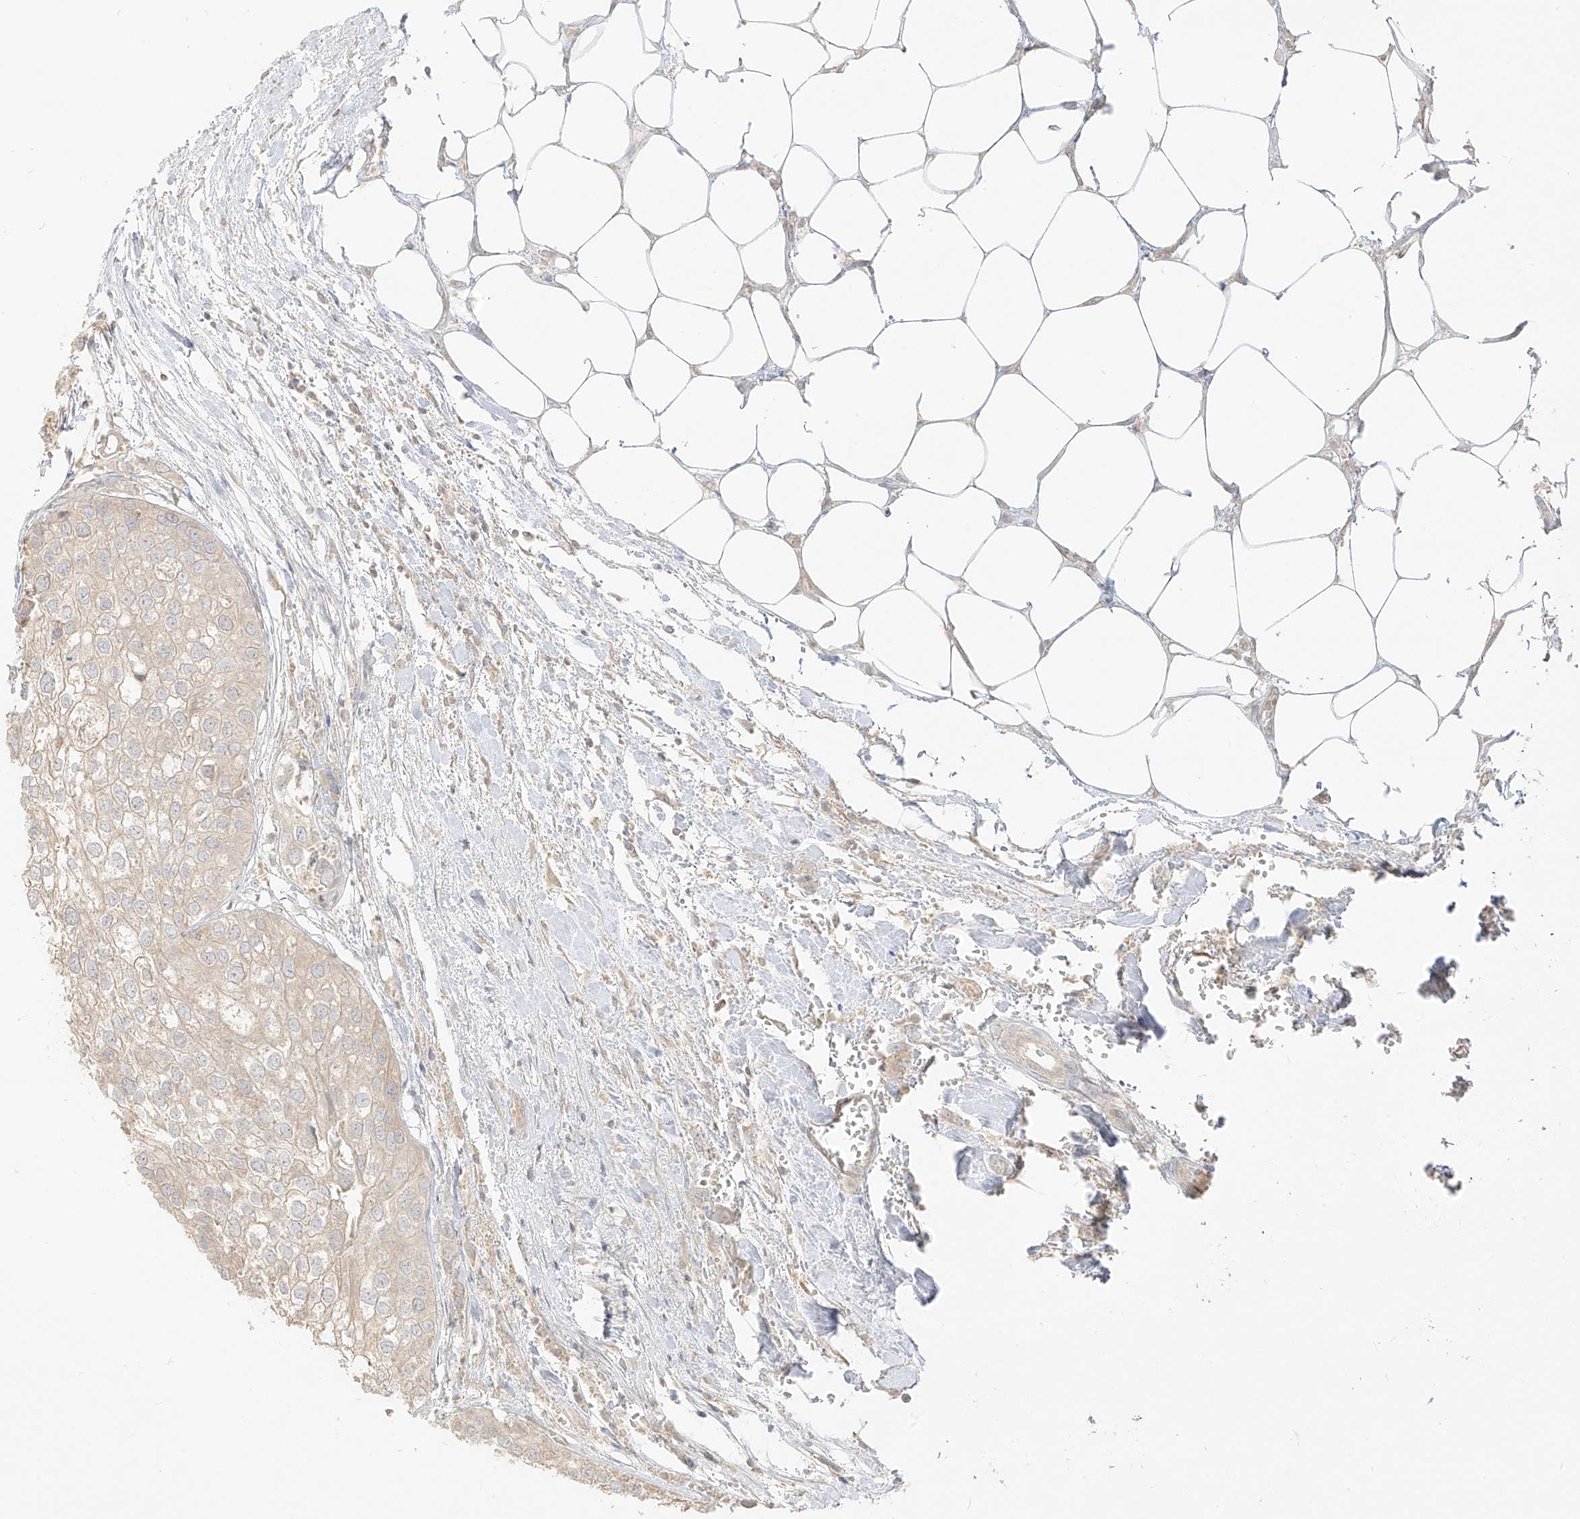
{"staining": {"intensity": "weak", "quantity": "<25%", "location": "cytoplasmic/membranous"}, "tissue": "urothelial cancer", "cell_type": "Tumor cells", "image_type": "cancer", "snomed": [{"axis": "morphology", "description": "Urothelial carcinoma, High grade"}, {"axis": "topography", "description": "Urinary bladder"}], "caption": "Photomicrograph shows no significant protein positivity in tumor cells of high-grade urothelial carcinoma. Nuclei are stained in blue.", "gene": "LIPT1", "patient": {"sex": "male", "age": 64}}